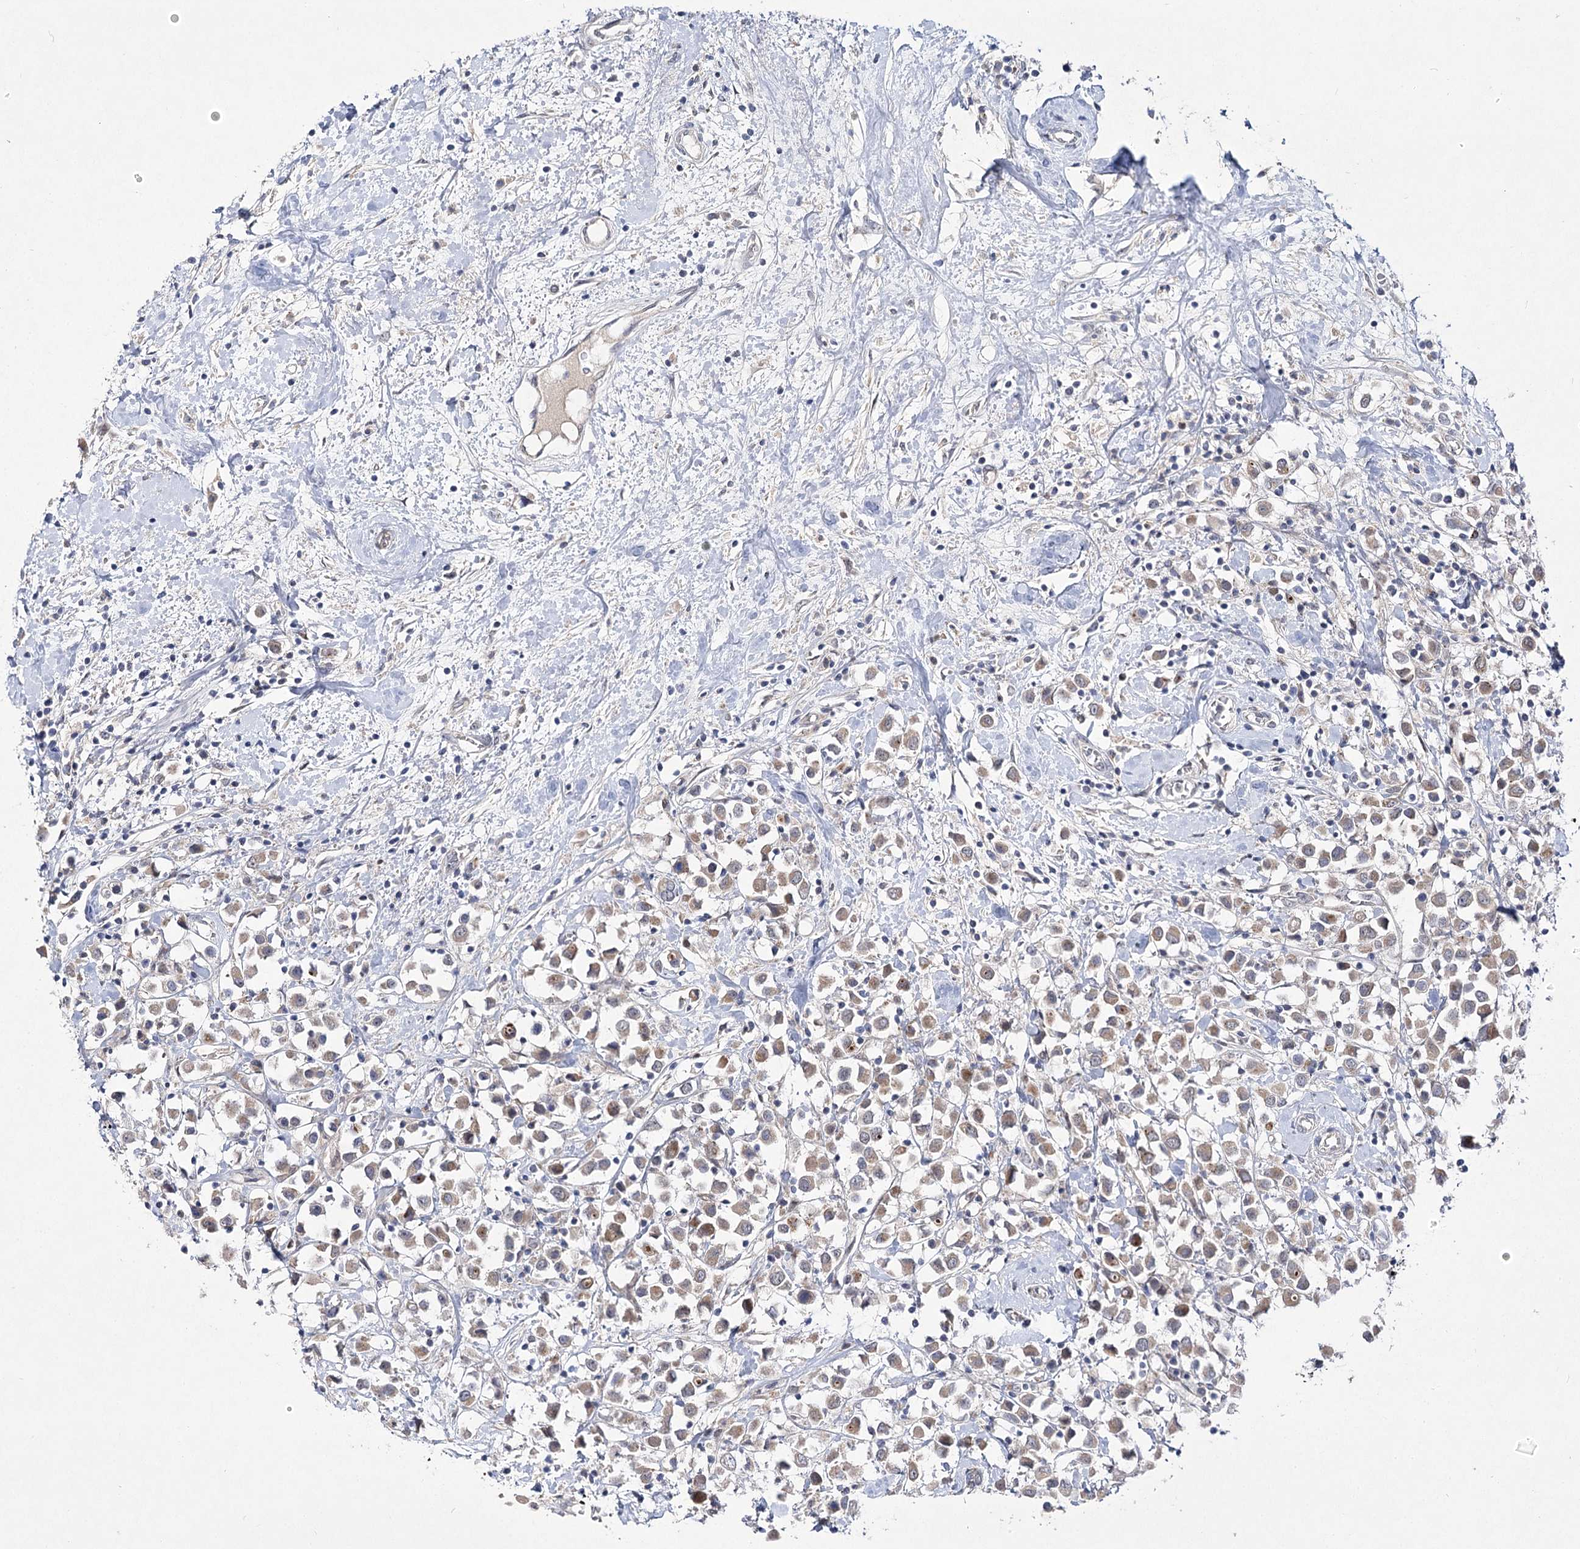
{"staining": {"intensity": "weak", "quantity": ">75%", "location": "cytoplasmic/membranous"}, "tissue": "breast cancer", "cell_type": "Tumor cells", "image_type": "cancer", "snomed": [{"axis": "morphology", "description": "Duct carcinoma"}, {"axis": "topography", "description": "Breast"}], "caption": "A histopathology image of breast cancer (infiltrating ductal carcinoma) stained for a protein displays weak cytoplasmic/membranous brown staining in tumor cells.", "gene": "ARHGAP32", "patient": {"sex": "female", "age": 61}}